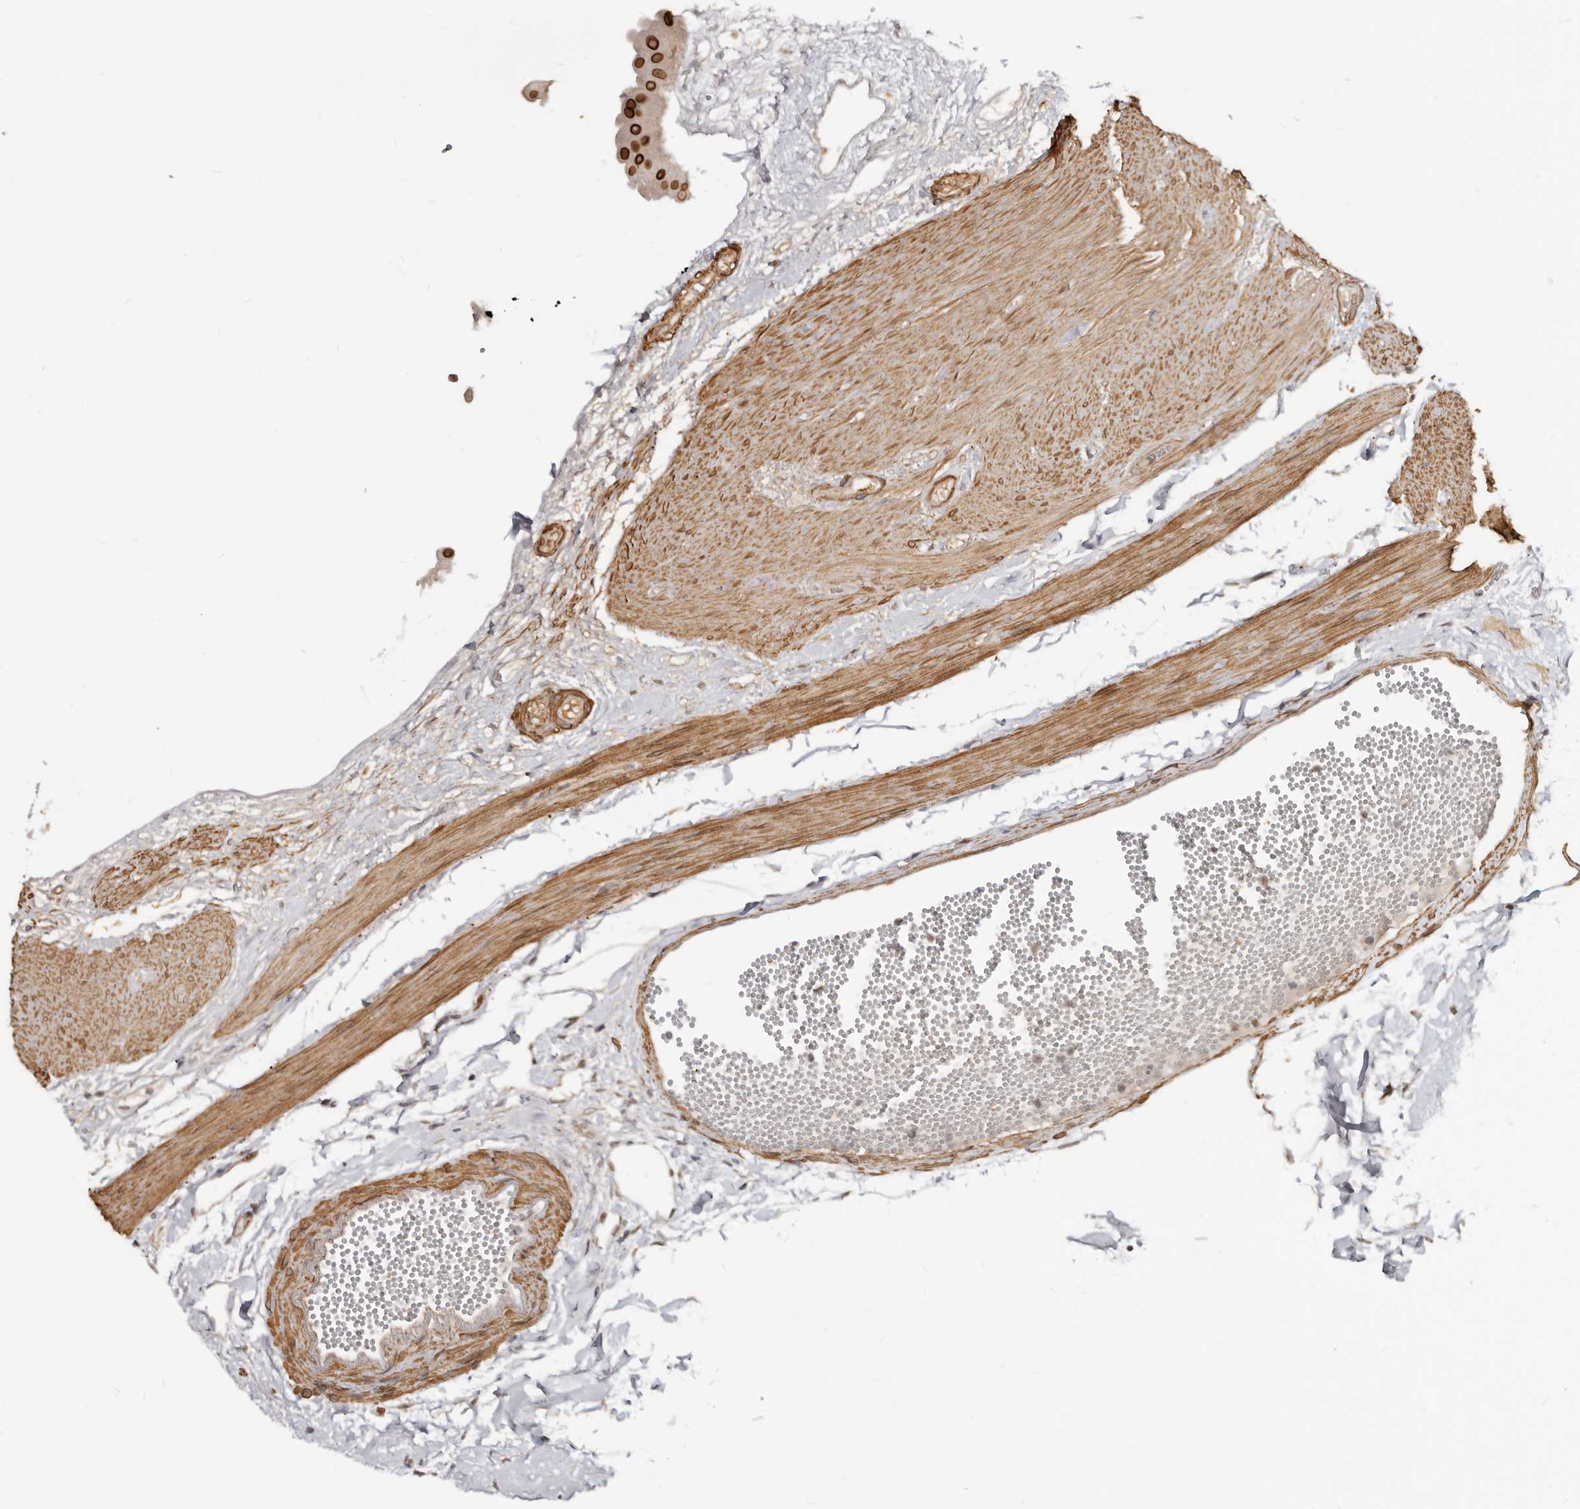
{"staining": {"intensity": "strong", "quantity": "25%-75%", "location": "cytoplasmic/membranous,nuclear"}, "tissue": "gallbladder", "cell_type": "Glandular cells", "image_type": "normal", "snomed": [{"axis": "morphology", "description": "Normal tissue, NOS"}, {"axis": "topography", "description": "Gallbladder"}], "caption": "Immunohistochemical staining of normal gallbladder displays high levels of strong cytoplasmic/membranous,nuclear positivity in approximately 25%-75% of glandular cells. The staining was performed using DAB, with brown indicating positive protein expression. Nuclei are stained blue with hematoxylin.", "gene": "NUP153", "patient": {"sex": "female", "age": 64}}